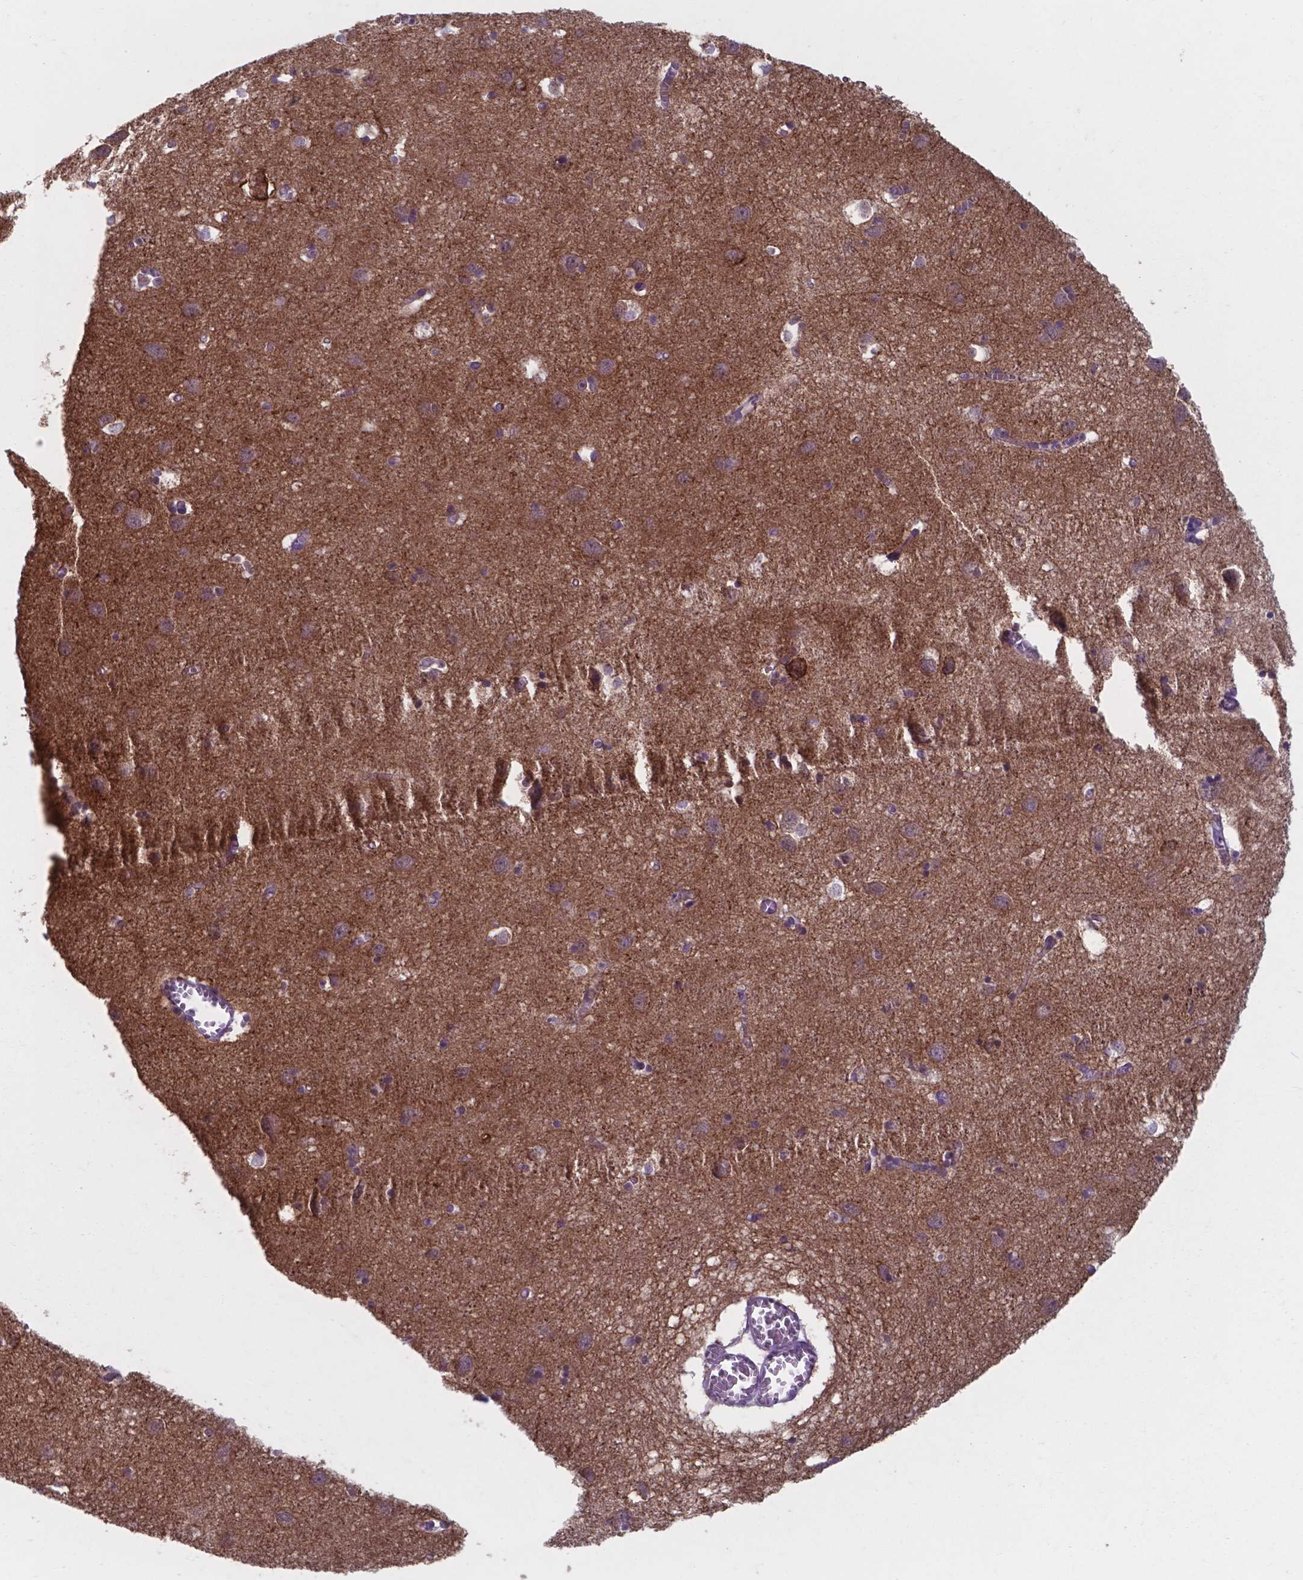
{"staining": {"intensity": "moderate", "quantity": "25%-75%", "location": "cytoplasmic/membranous"}, "tissue": "cerebral cortex", "cell_type": "Endothelial cells", "image_type": "normal", "snomed": [{"axis": "morphology", "description": "Normal tissue, NOS"}, {"axis": "topography", "description": "Cerebral cortex"}], "caption": "The immunohistochemical stain highlights moderate cytoplasmic/membranous staining in endothelial cells of normal cerebral cortex. (DAB (3,3'-diaminobenzidine) IHC with brightfield microscopy, high magnification).", "gene": "UBE2E2", "patient": {"sex": "male", "age": 70}}